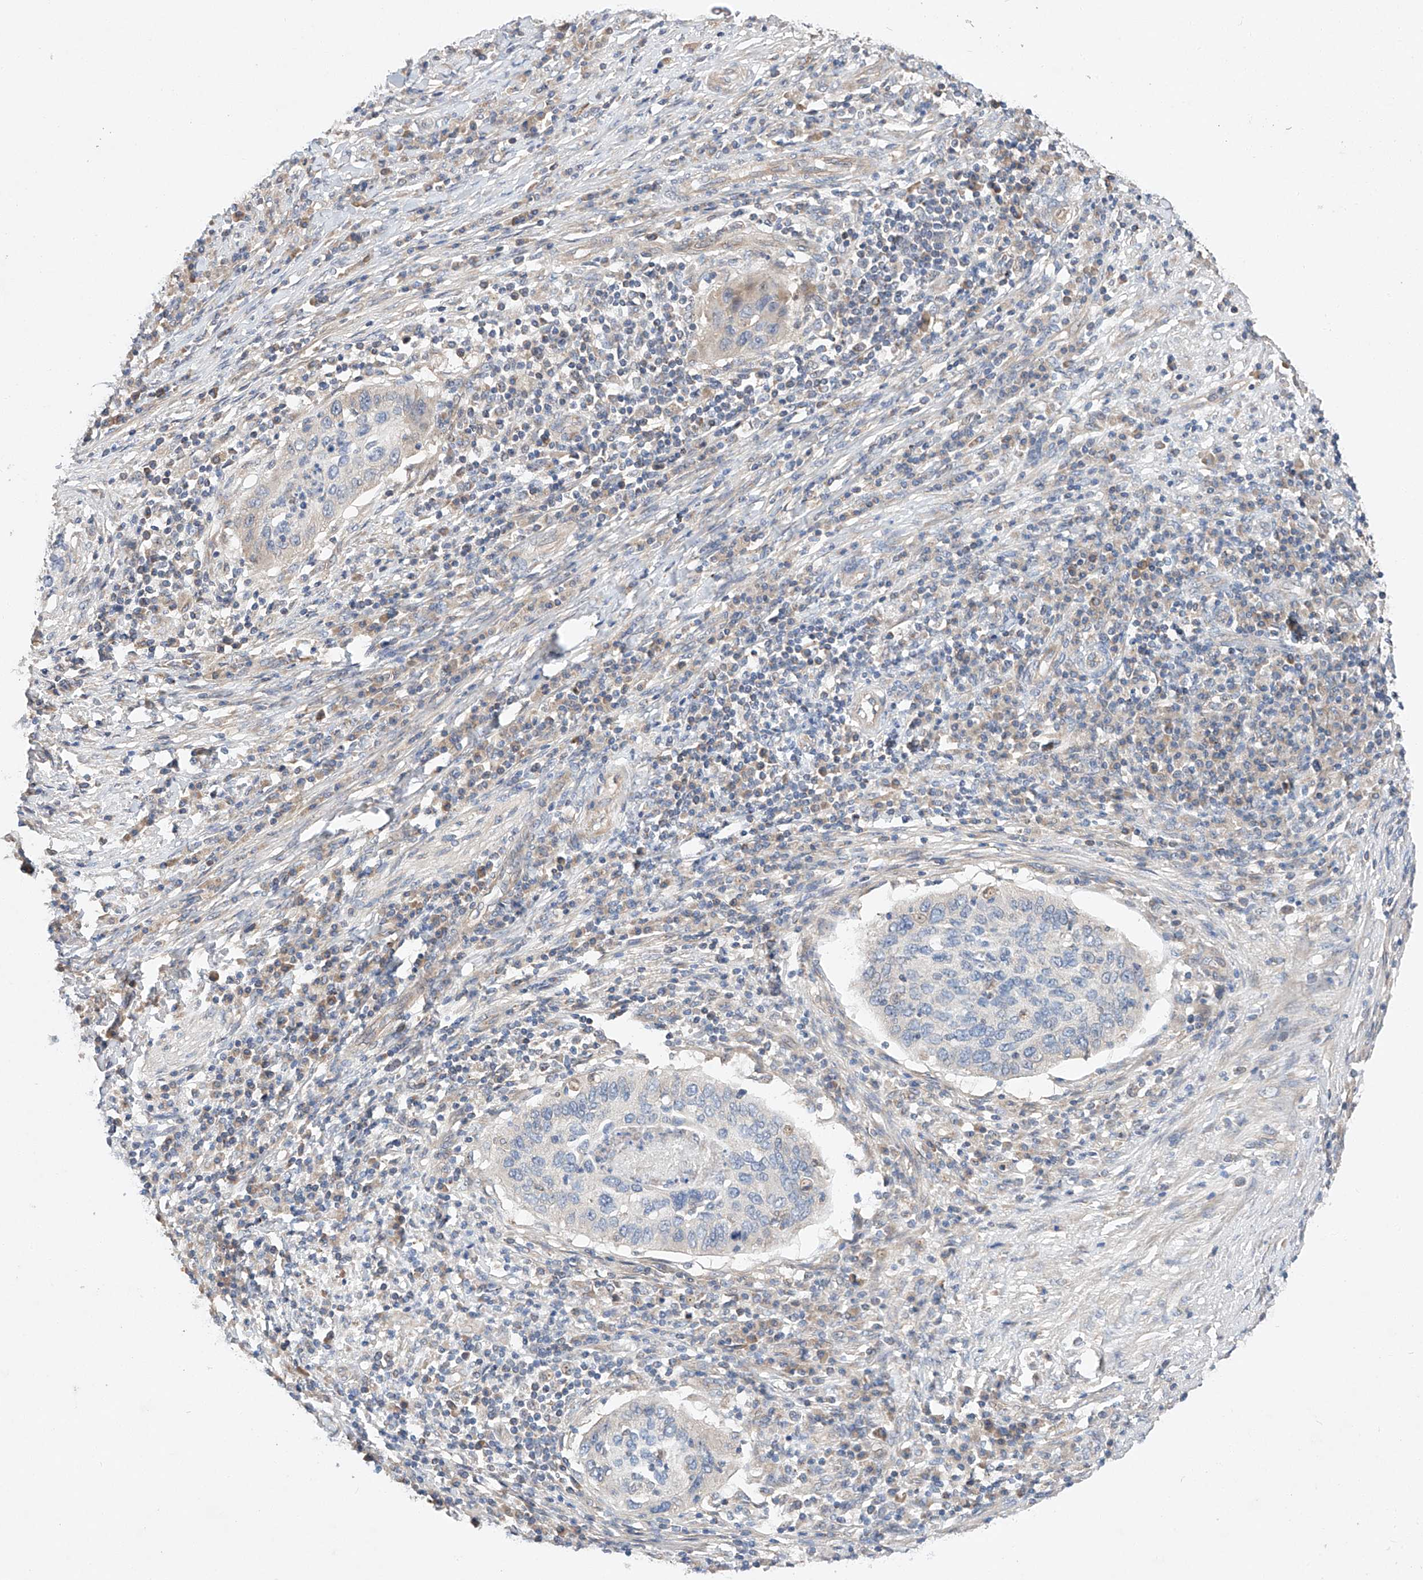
{"staining": {"intensity": "negative", "quantity": "none", "location": "none"}, "tissue": "cervical cancer", "cell_type": "Tumor cells", "image_type": "cancer", "snomed": [{"axis": "morphology", "description": "Squamous cell carcinoma, NOS"}, {"axis": "topography", "description": "Cervix"}], "caption": "DAB immunohistochemical staining of squamous cell carcinoma (cervical) reveals no significant expression in tumor cells.", "gene": "RUSC1", "patient": {"sex": "female", "age": 38}}